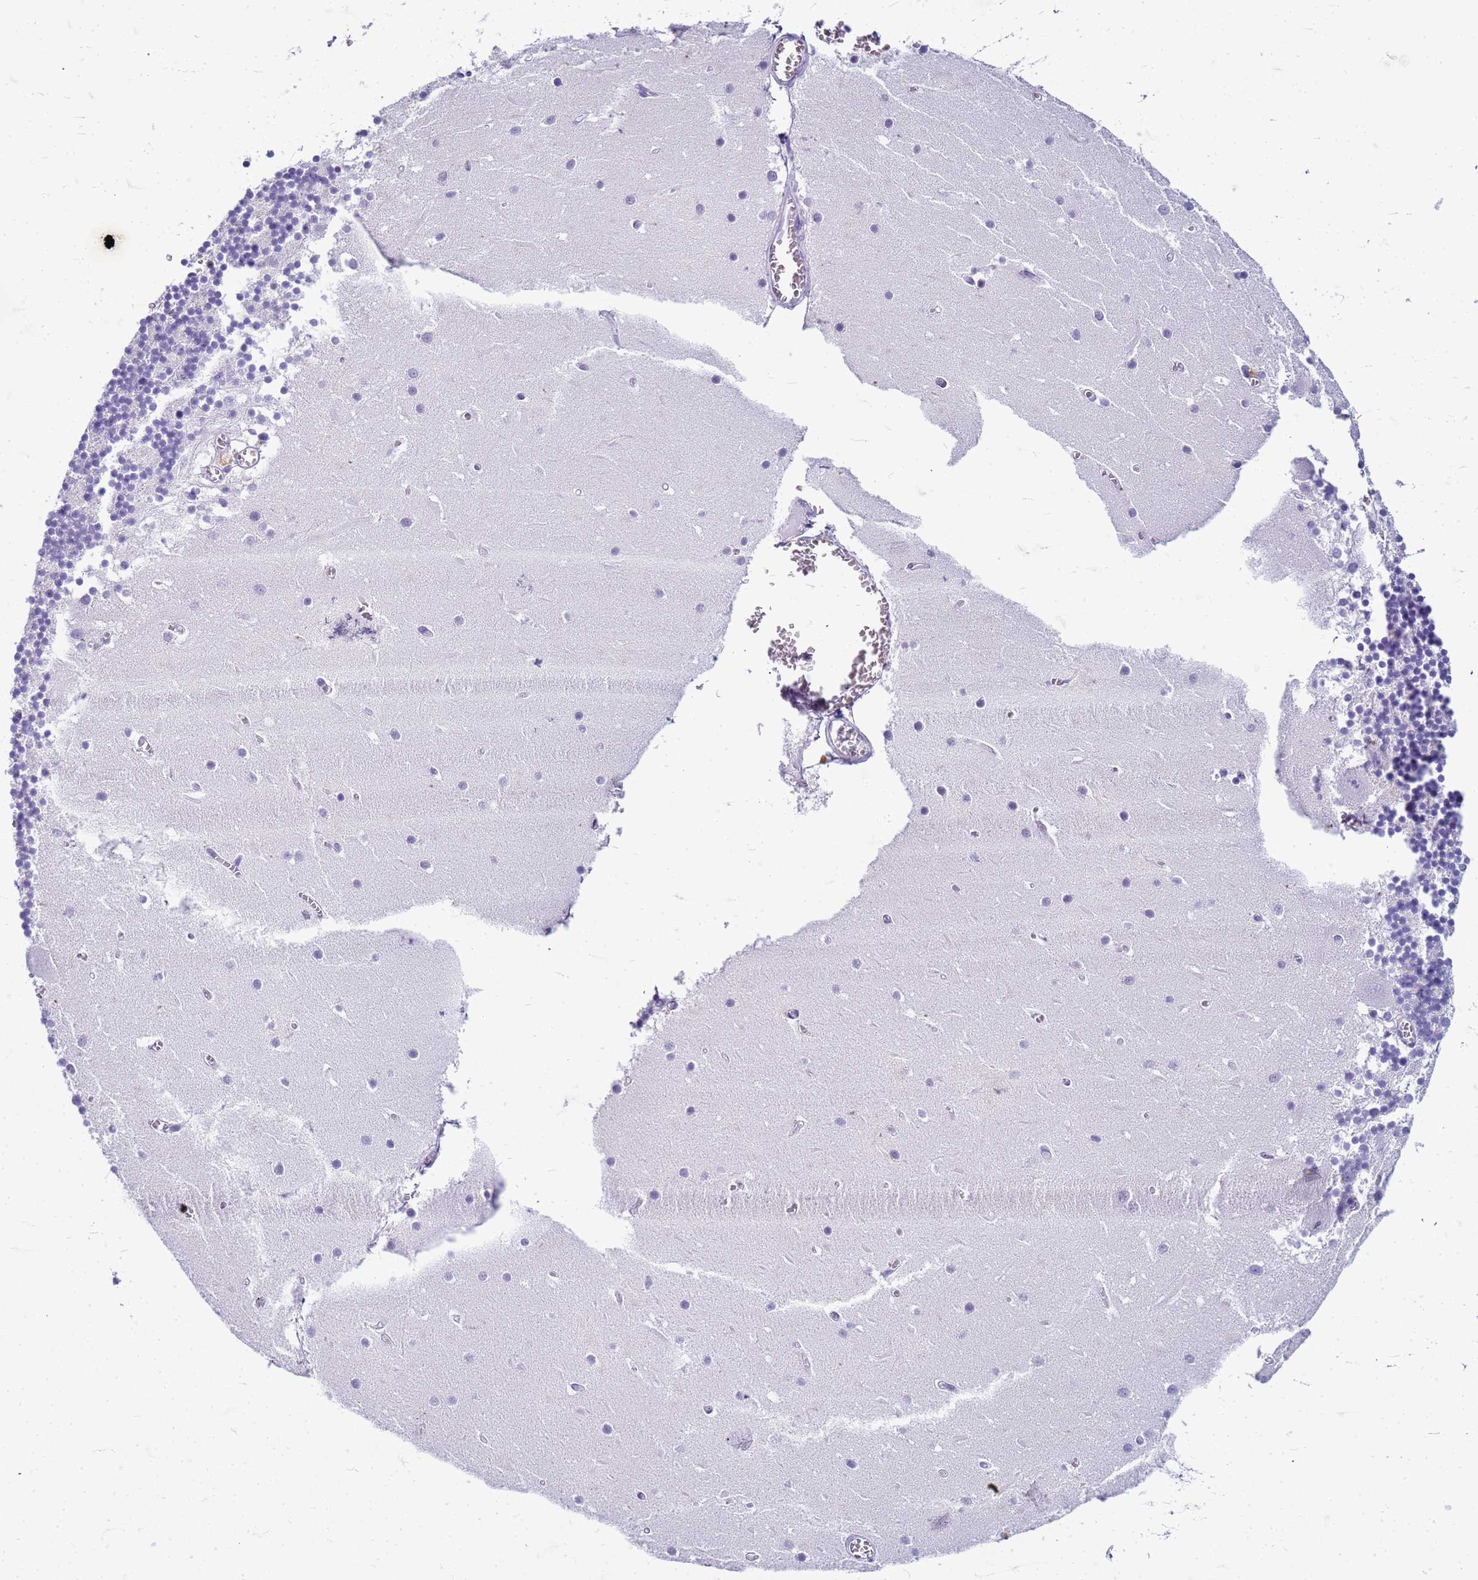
{"staining": {"intensity": "negative", "quantity": "none", "location": "none"}, "tissue": "cerebellum", "cell_type": "Cells in granular layer", "image_type": "normal", "snomed": [{"axis": "morphology", "description": "Normal tissue, NOS"}, {"axis": "topography", "description": "Cerebellum"}], "caption": "The micrograph displays no staining of cells in granular layer in normal cerebellum.", "gene": "CFAP100", "patient": {"sex": "female", "age": 28}}